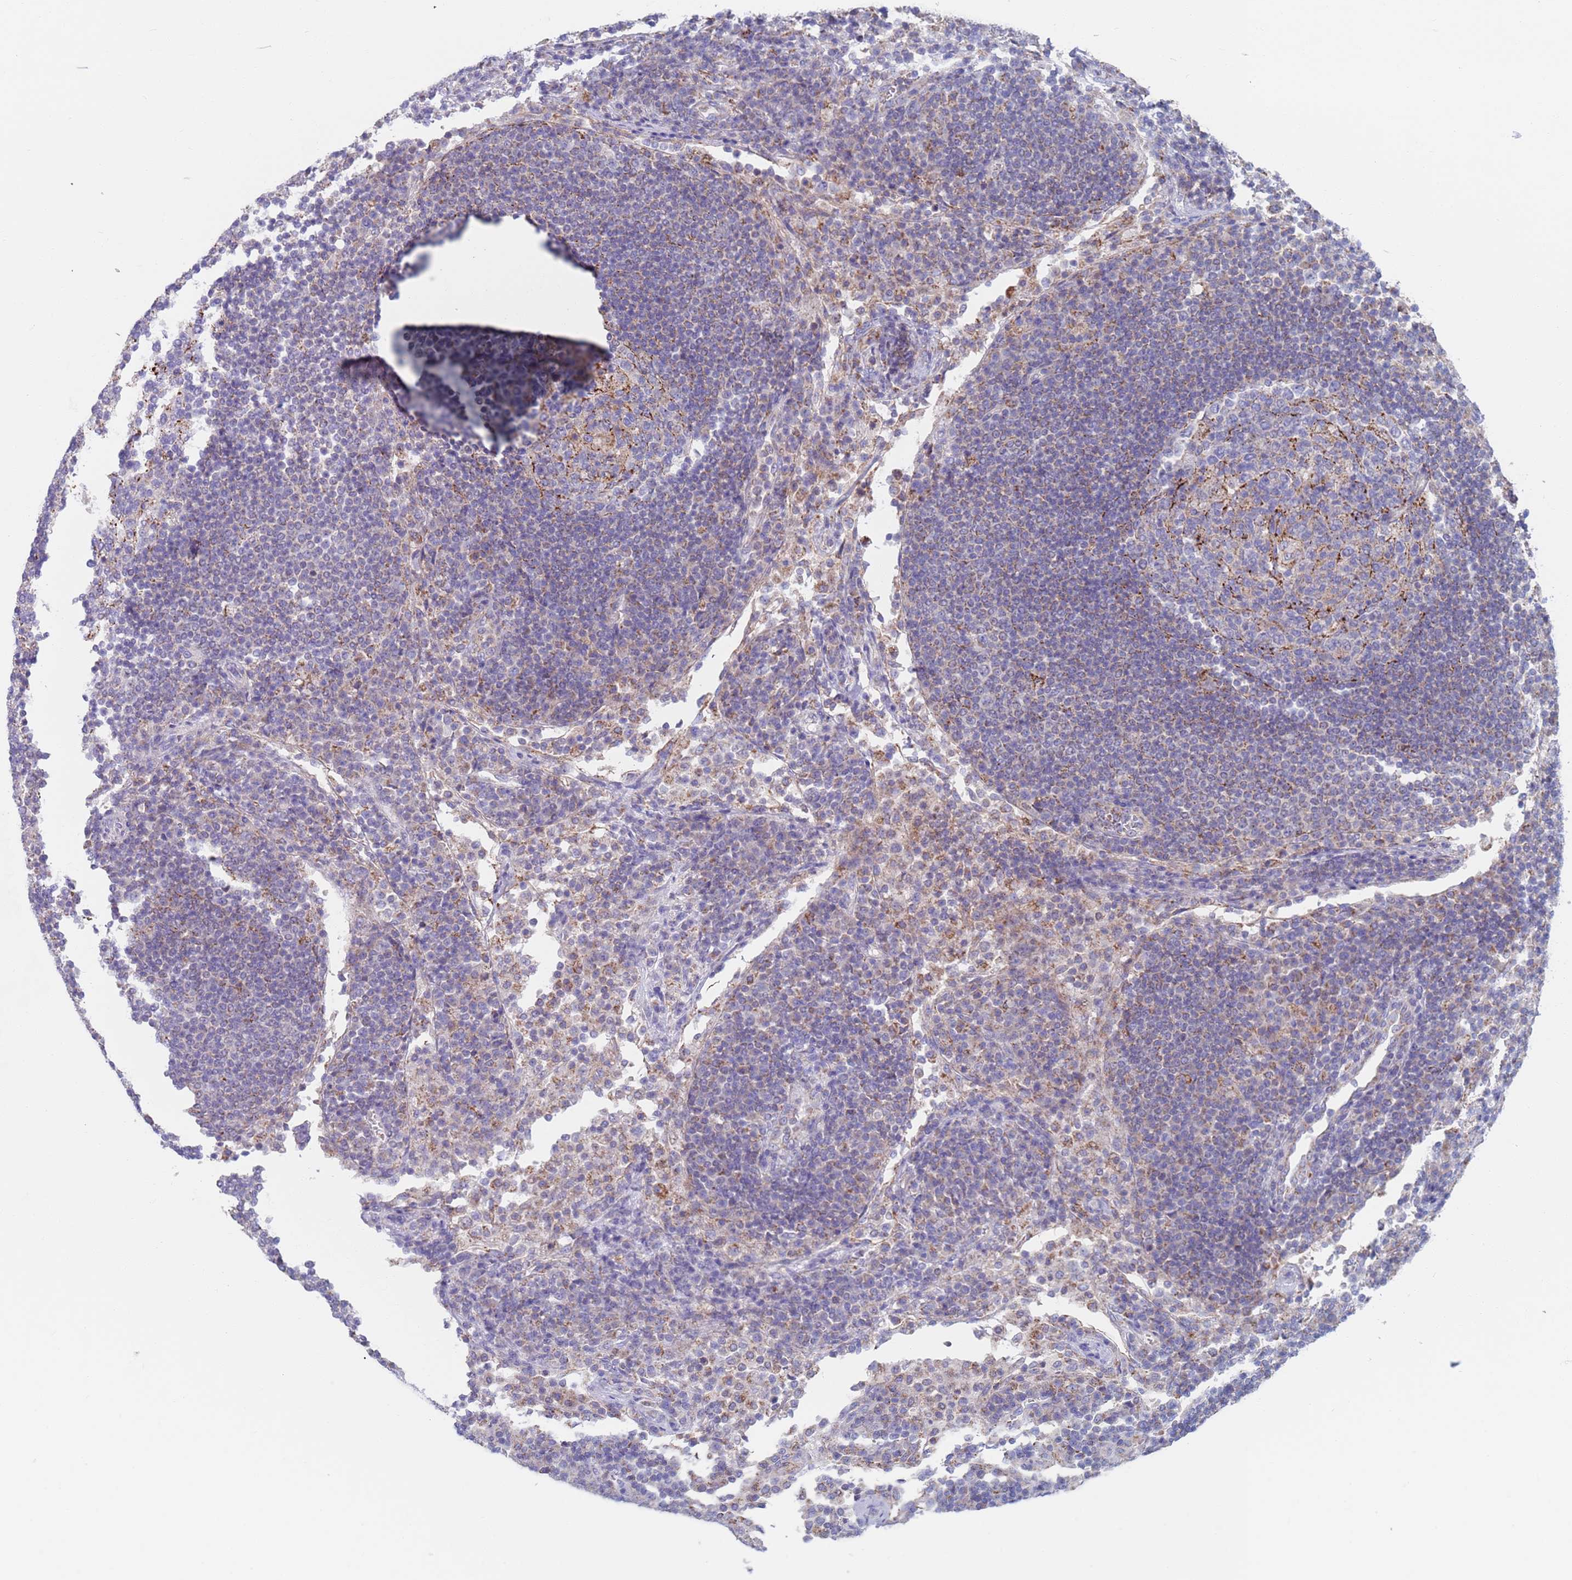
{"staining": {"intensity": "negative", "quantity": "none", "location": "none"}, "tissue": "lymph node", "cell_type": "Germinal center cells", "image_type": "normal", "snomed": [{"axis": "morphology", "description": "Normal tissue, NOS"}, {"axis": "topography", "description": "Lymph node"}], "caption": "IHC histopathology image of normal lymph node: human lymph node stained with DAB reveals no significant protein expression in germinal center cells.", "gene": "CHCHD6", "patient": {"sex": "female", "age": 53}}